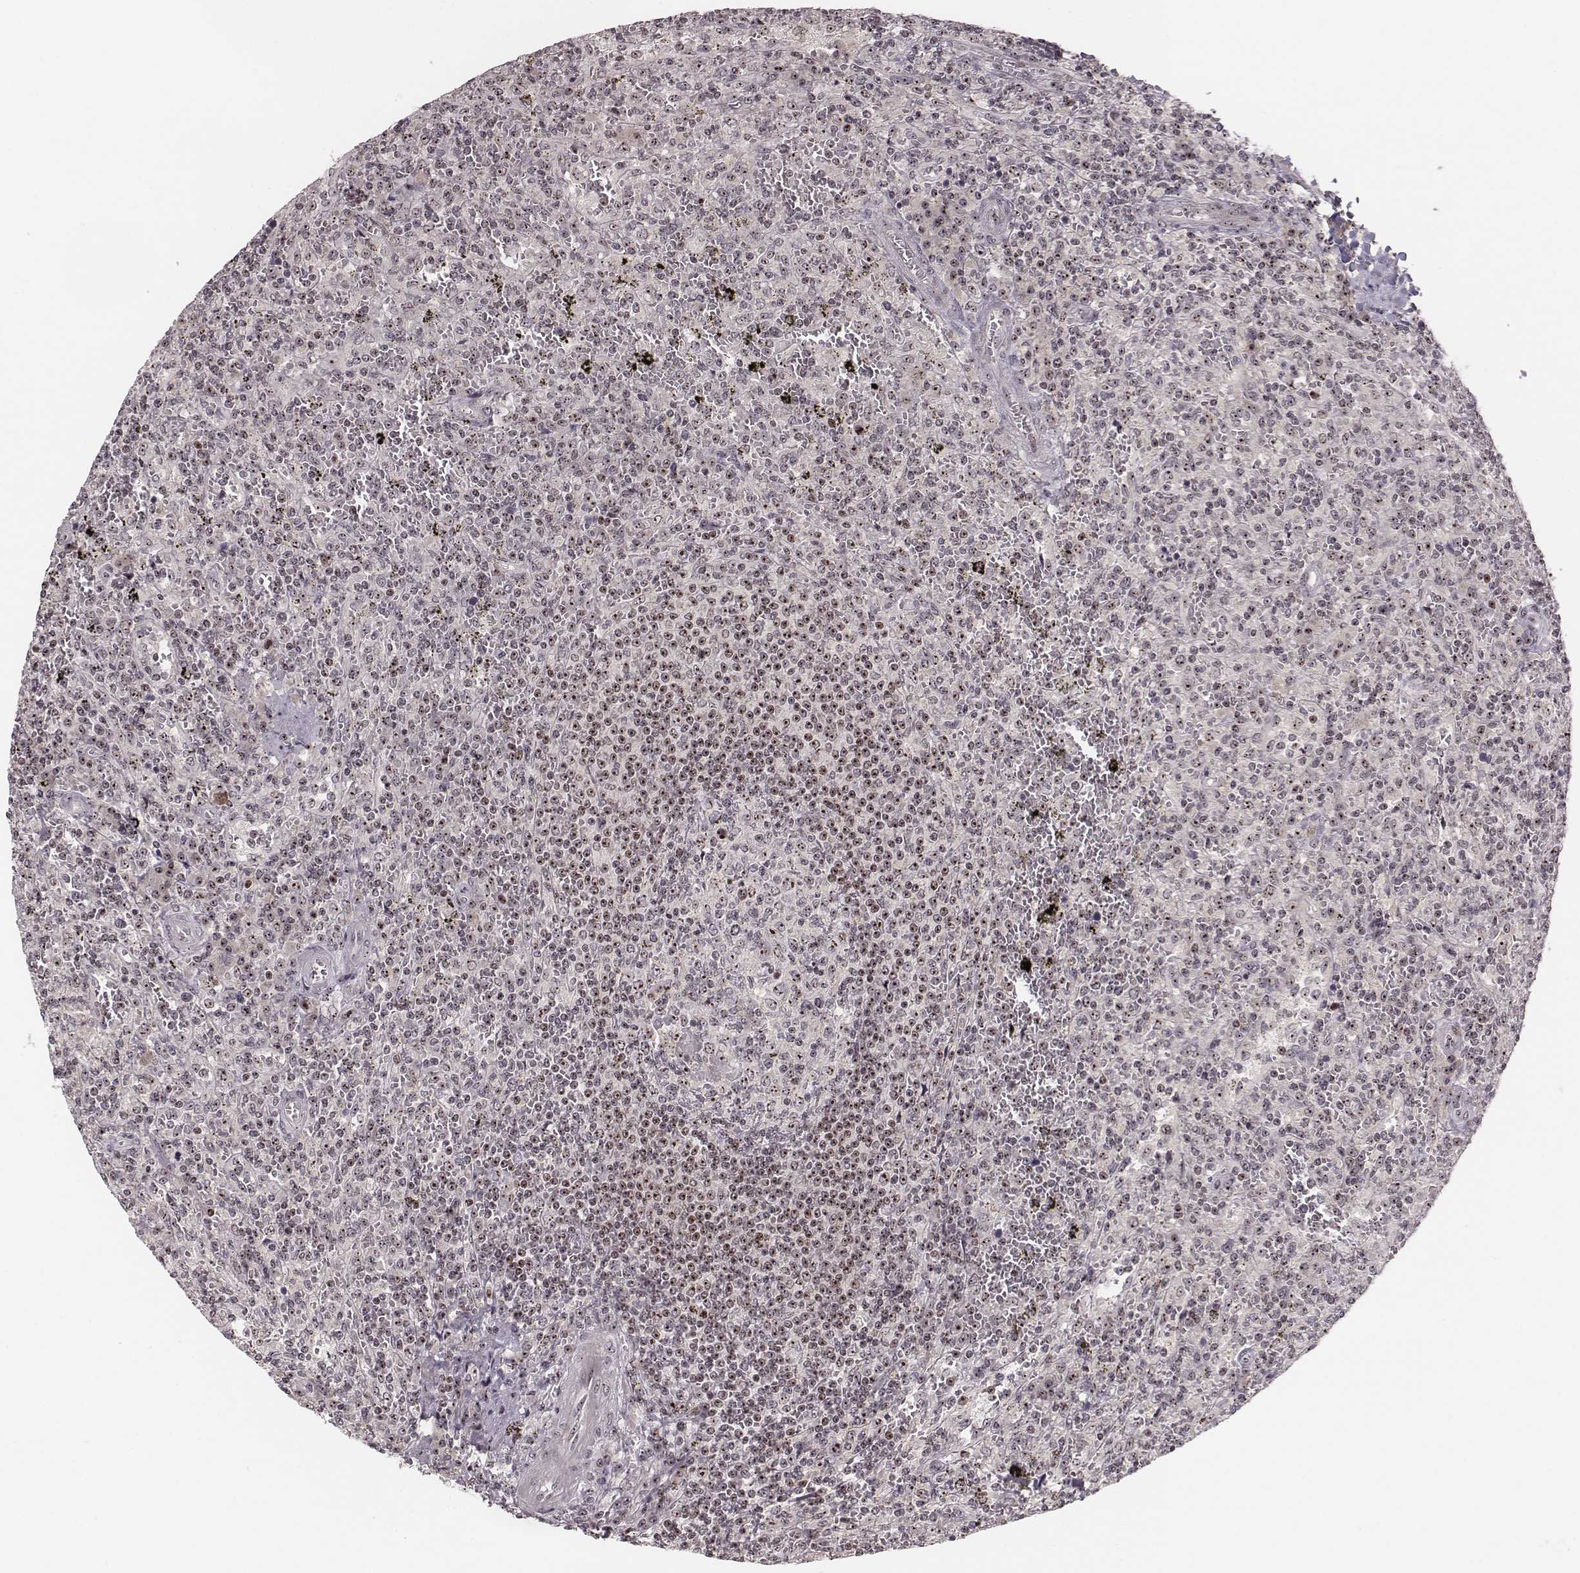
{"staining": {"intensity": "moderate", "quantity": ">75%", "location": "nuclear"}, "tissue": "lymphoma", "cell_type": "Tumor cells", "image_type": "cancer", "snomed": [{"axis": "morphology", "description": "Malignant lymphoma, non-Hodgkin's type, Low grade"}, {"axis": "topography", "description": "Spleen"}], "caption": "Brown immunohistochemical staining in low-grade malignant lymphoma, non-Hodgkin's type demonstrates moderate nuclear staining in about >75% of tumor cells. Immunohistochemistry stains the protein in brown and the nuclei are stained blue.", "gene": "NOP56", "patient": {"sex": "male", "age": 62}}